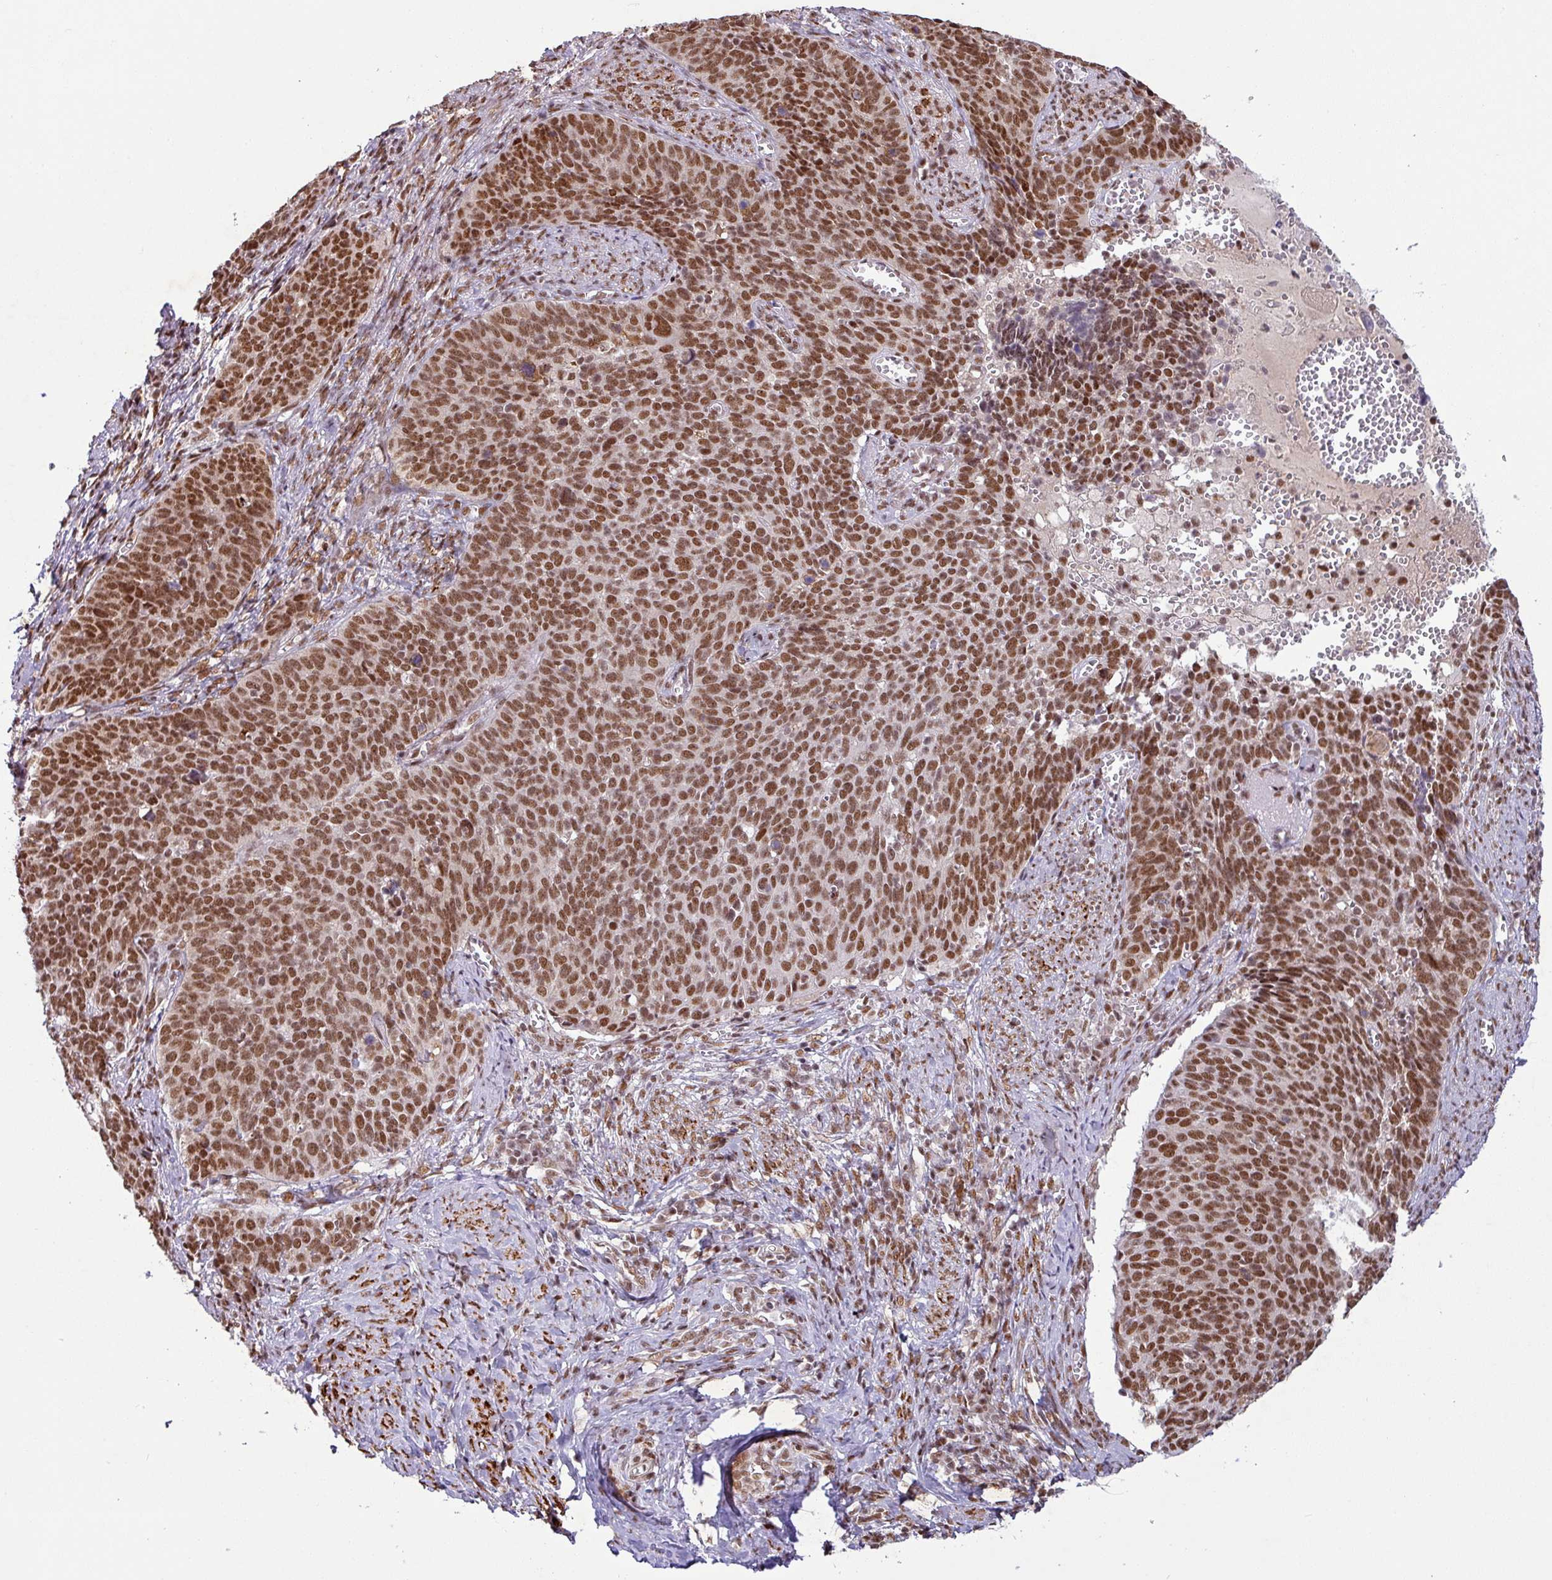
{"staining": {"intensity": "moderate", "quantity": ">75%", "location": "nuclear"}, "tissue": "cervical cancer", "cell_type": "Tumor cells", "image_type": "cancer", "snomed": [{"axis": "morphology", "description": "Normal tissue, NOS"}, {"axis": "morphology", "description": "Squamous cell carcinoma, NOS"}, {"axis": "topography", "description": "Cervix"}], "caption": "Immunohistochemical staining of squamous cell carcinoma (cervical) exhibits moderate nuclear protein staining in approximately >75% of tumor cells.", "gene": "SRSF2", "patient": {"sex": "female", "age": 39}}